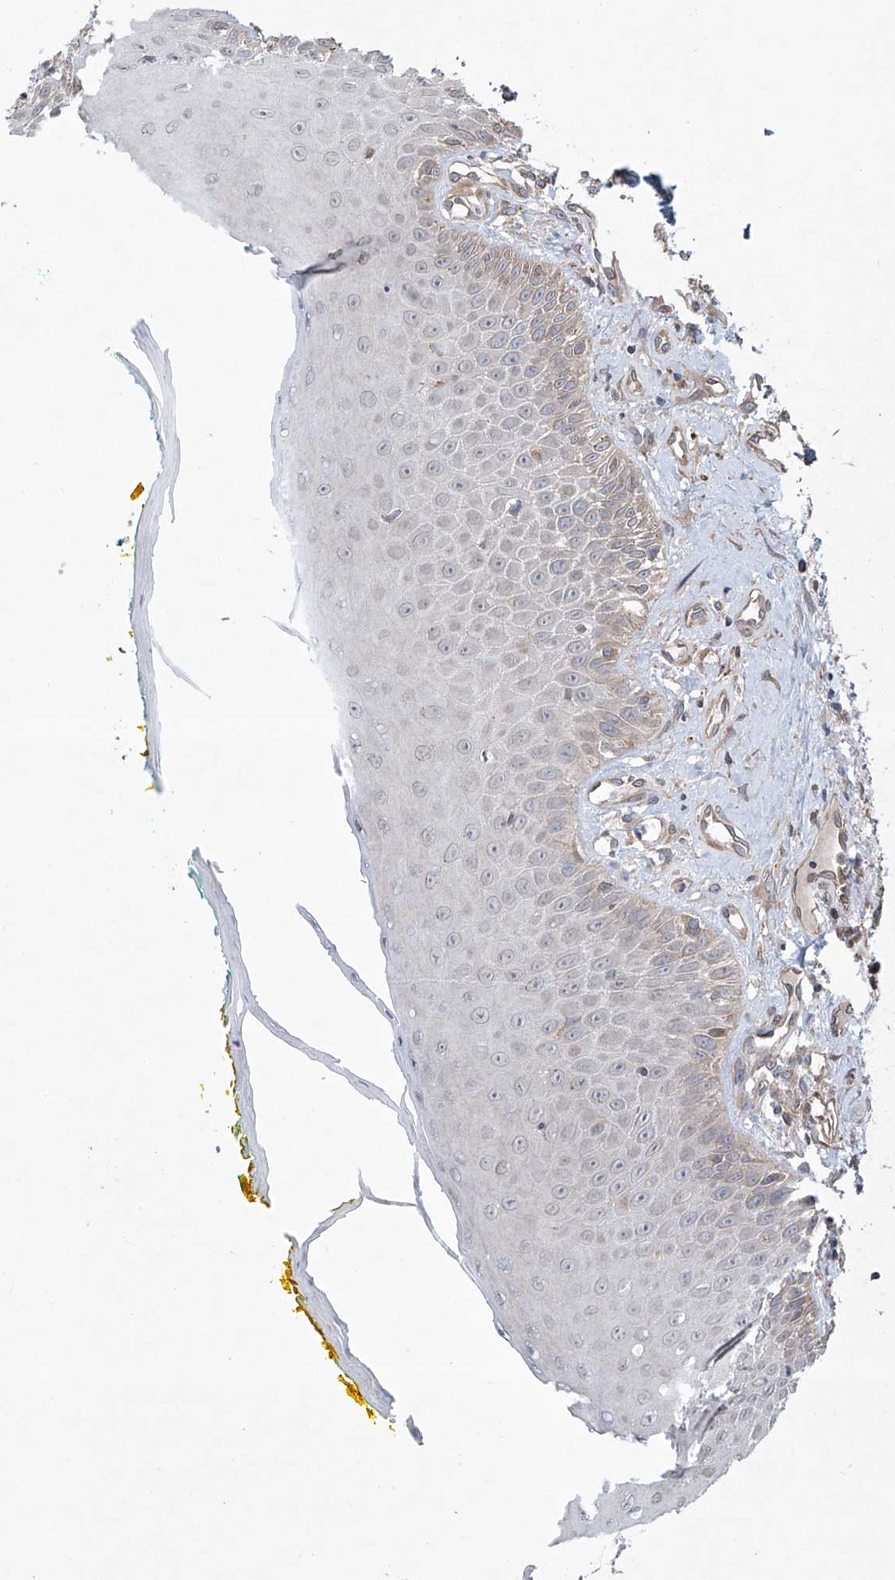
{"staining": {"intensity": "moderate", "quantity": "25%-75%", "location": "cytoplasmic/membranous,nuclear"}, "tissue": "oral mucosa", "cell_type": "Squamous epithelial cells", "image_type": "normal", "snomed": [{"axis": "morphology", "description": "Normal tissue, NOS"}, {"axis": "topography", "description": "Oral tissue"}], "caption": "Immunohistochemical staining of normal human oral mucosa demonstrates medium levels of moderate cytoplasmic/membranous,nuclear staining in approximately 25%-75% of squamous epithelial cells.", "gene": "KLC4", "patient": {"sex": "female", "age": 70}}